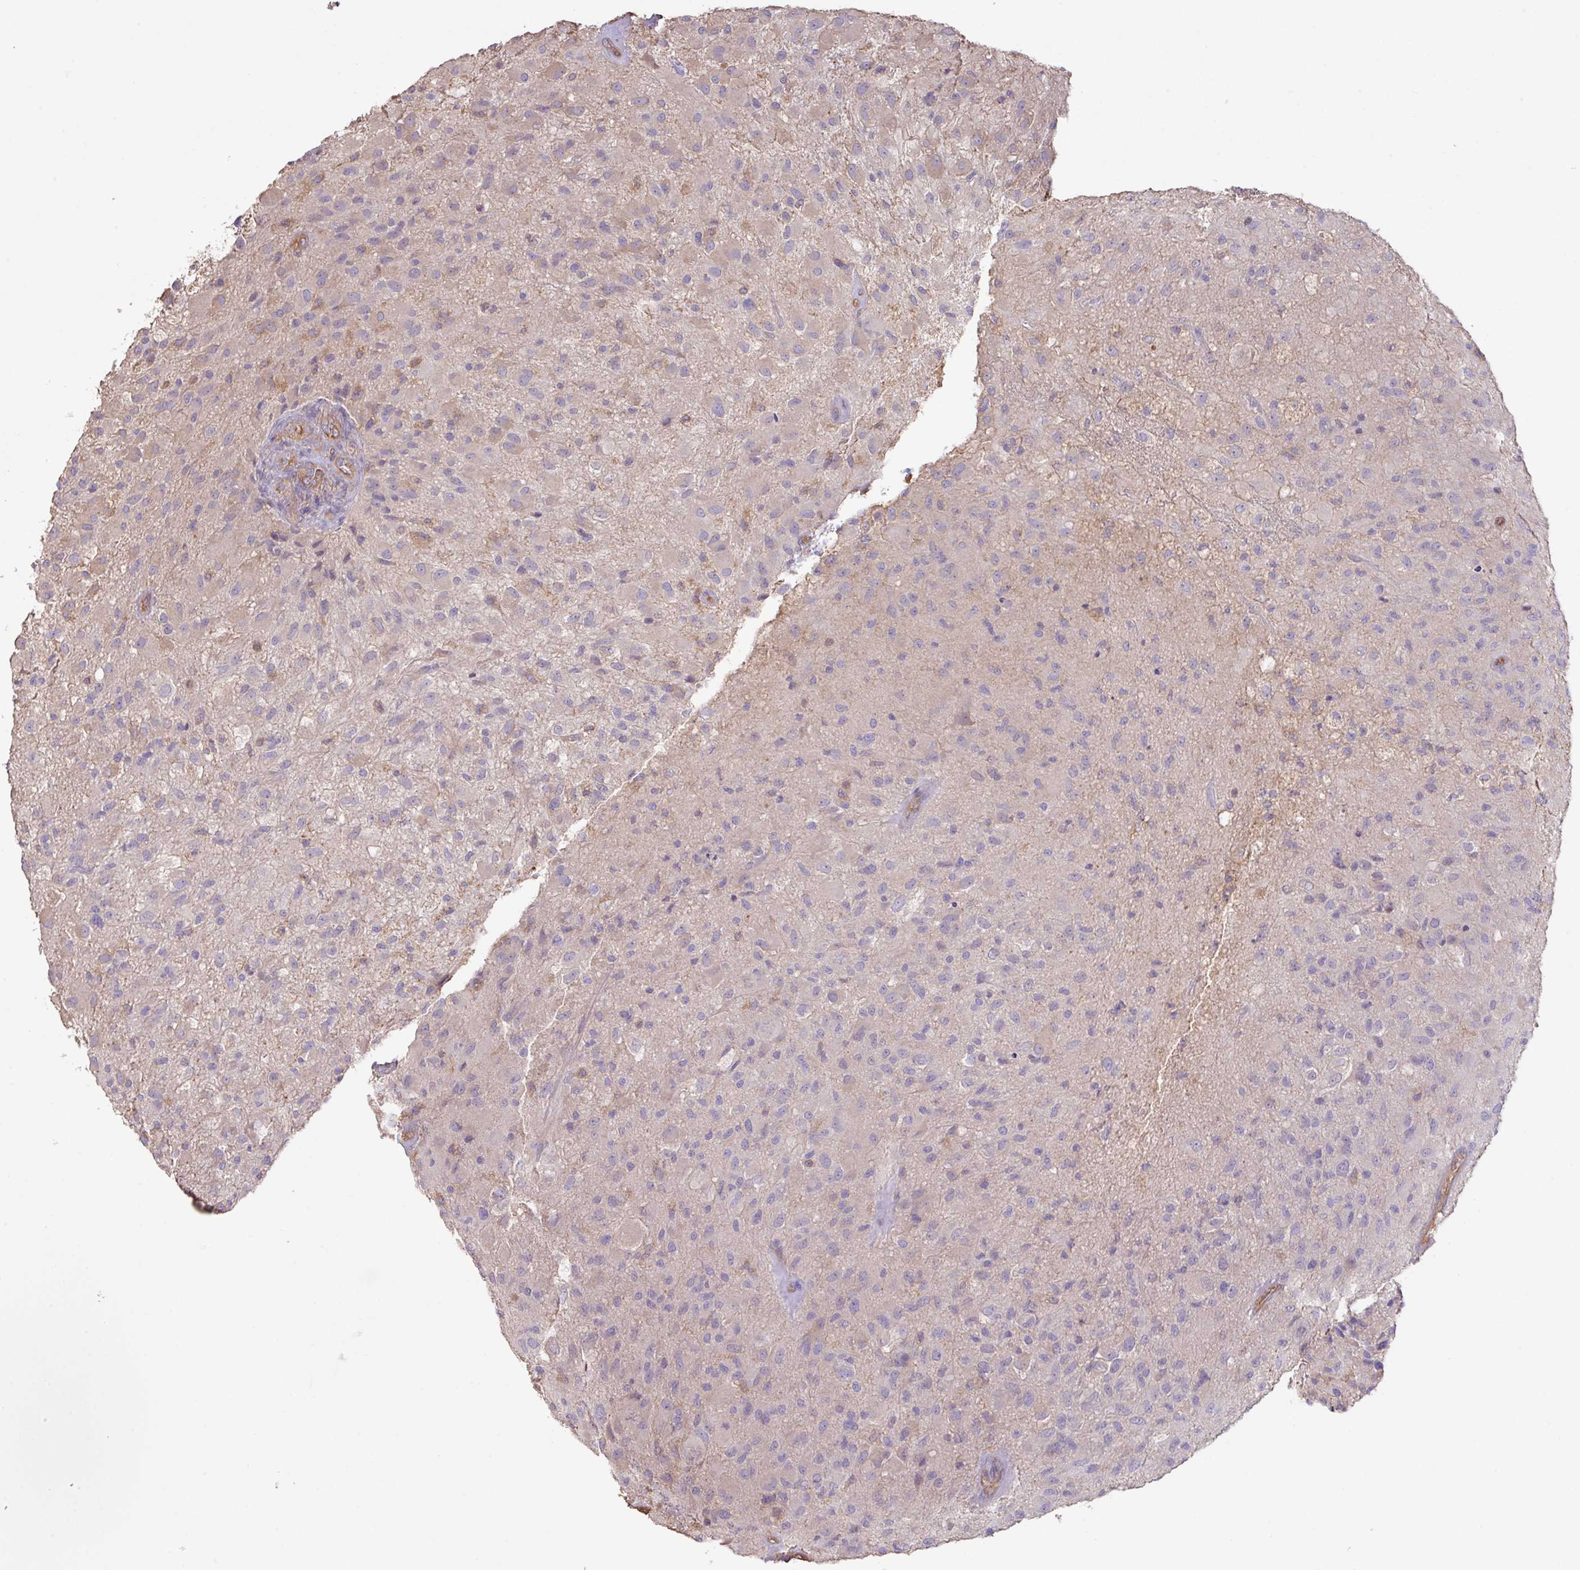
{"staining": {"intensity": "negative", "quantity": "none", "location": "none"}, "tissue": "glioma", "cell_type": "Tumor cells", "image_type": "cancer", "snomed": [{"axis": "morphology", "description": "Glioma, malignant, High grade"}, {"axis": "topography", "description": "Brain"}], "caption": "Protein analysis of high-grade glioma (malignant) exhibits no significant positivity in tumor cells.", "gene": "CALML4", "patient": {"sex": "female", "age": 67}}